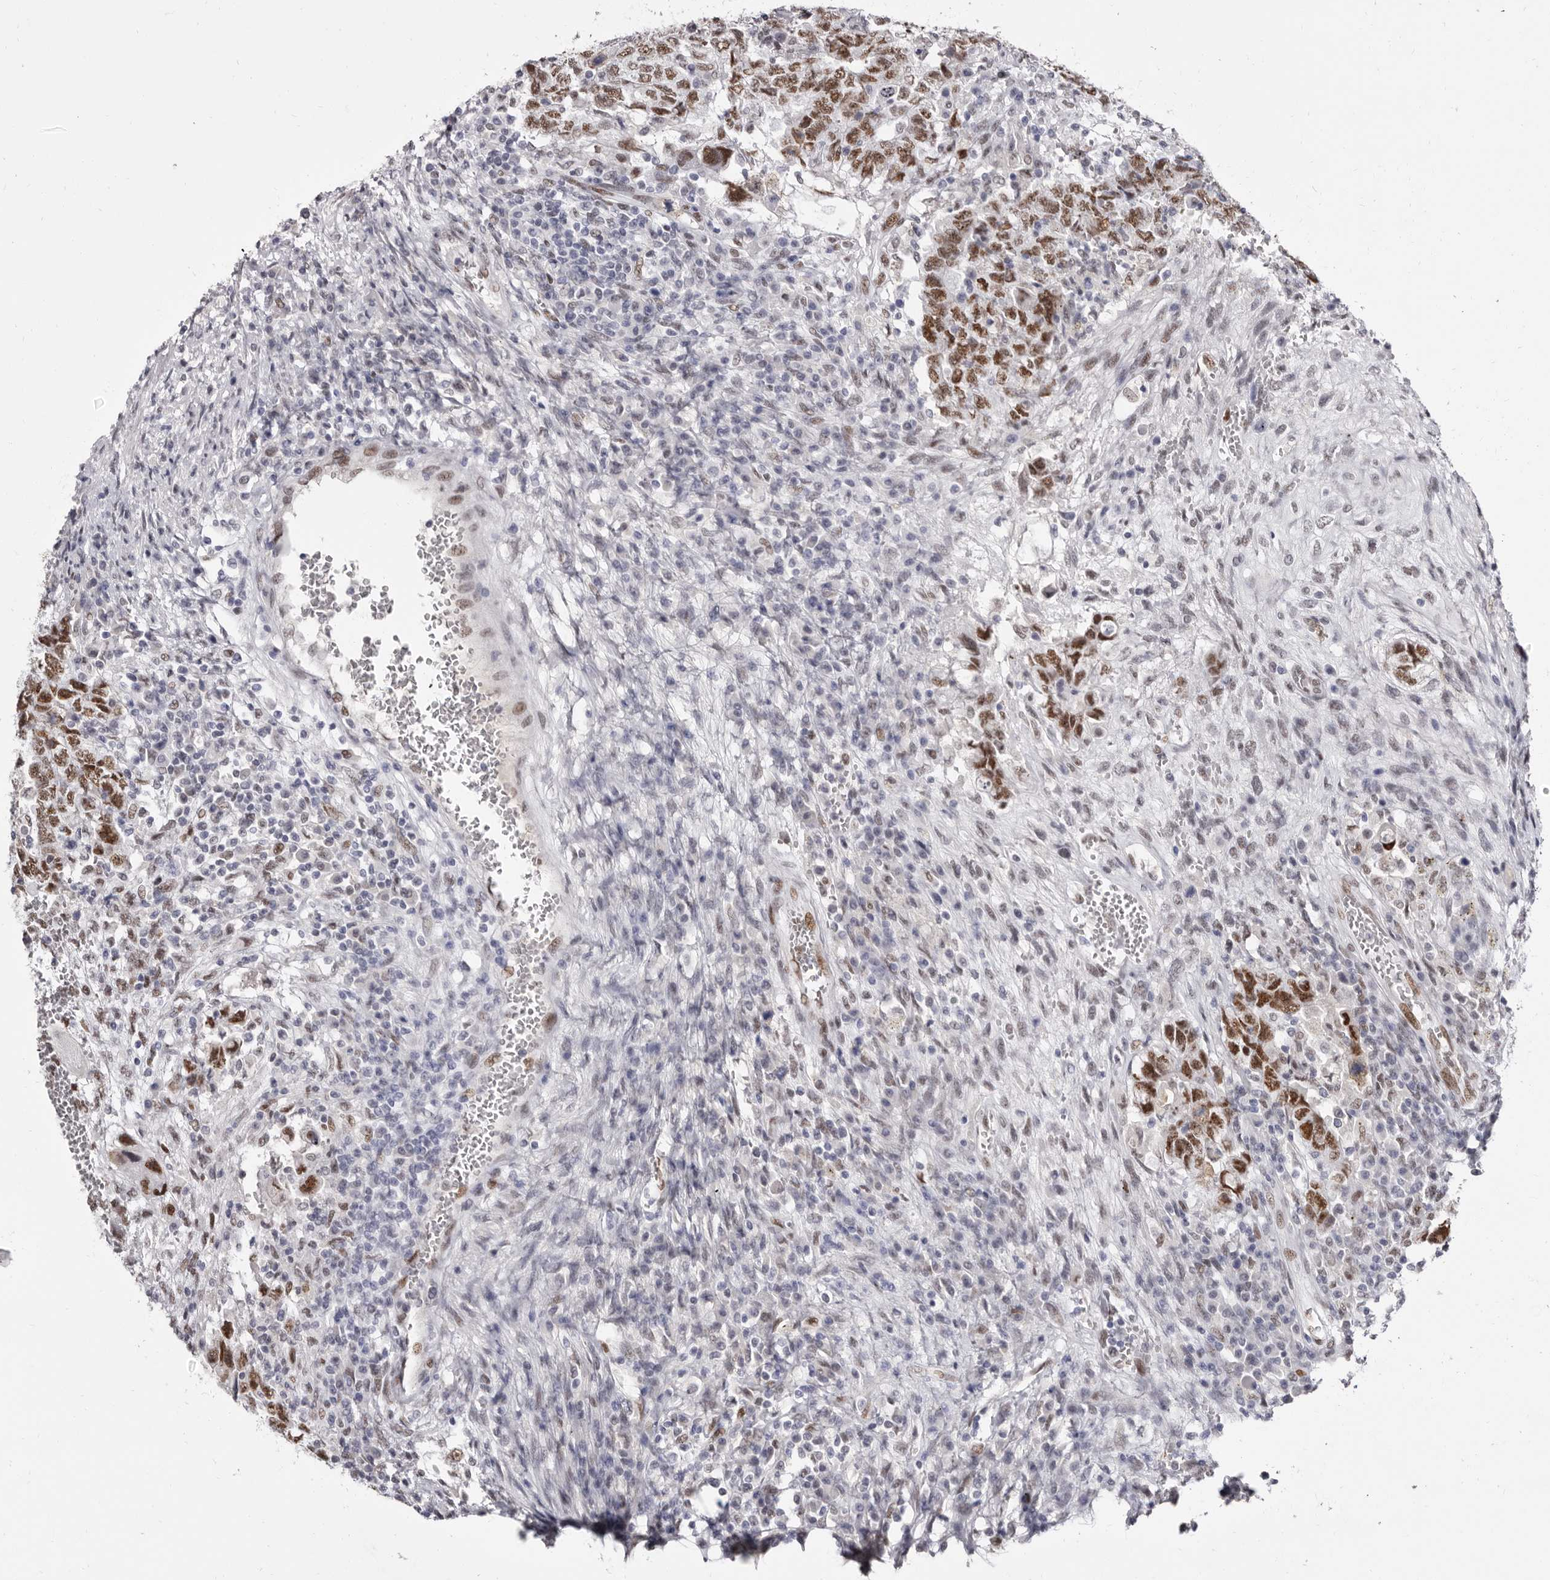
{"staining": {"intensity": "strong", "quantity": ">75%", "location": "nuclear"}, "tissue": "testis cancer", "cell_type": "Tumor cells", "image_type": "cancer", "snomed": [{"axis": "morphology", "description": "Carcinoma, Embryonal, NOS"}, {"axis": "topography", "description": "Testis"}], "caption": "A high amount of strong nuclear expression is present in about >75% of tumor cells in embryonal carcinoma (testis) tissue.", "gene": "ZNF326", "patient": {"sex": "male", "age": 26}}